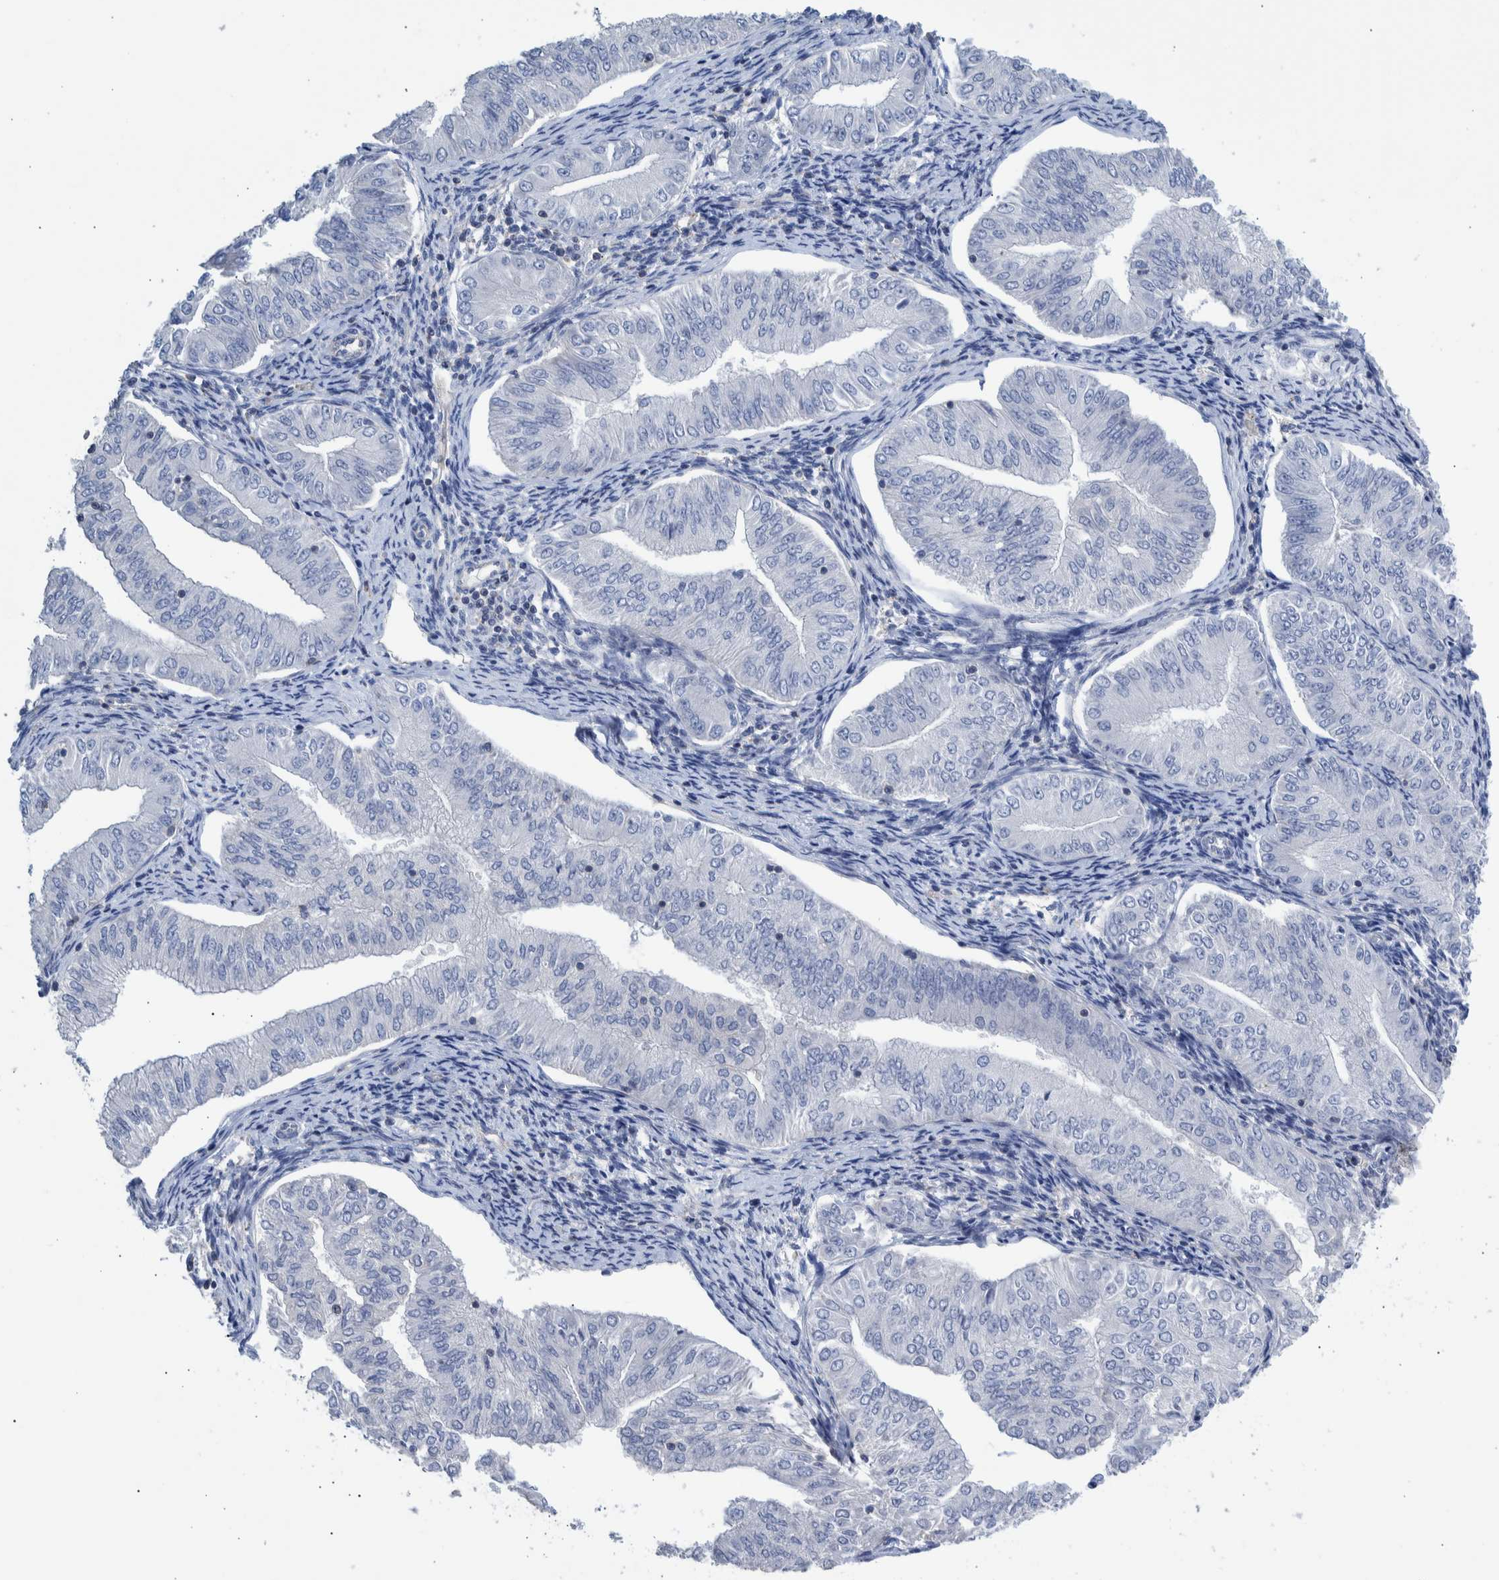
{"staining": {"intensity": "negative", "quantity": "none", "location": "none"}, "tissue": "endometrial cancer", "cell_type": "Tumor cells", "image_type": "cancer", "snomed": [{"axis": "morphology", "description": "Normal tissue, NOS"}, {"axis": "morphology", "description": "Adenocarcinoma, NOS"}, {"axis": "topography", "description": "Endometrium"}], "caption": "Immunohistochemistry (IHC) histopathology image of neoplastic tissue: human endometrial cancer stained with DAB reveals no significant protein expression in tumor cells. (Stains: DAB immunohistochemistry with hematoxylin counter stain, Microscopy: brightfield microscopy at high magnification).", "gene": "PPP3CC", "patient": {"sex": "female", "age": 53}}